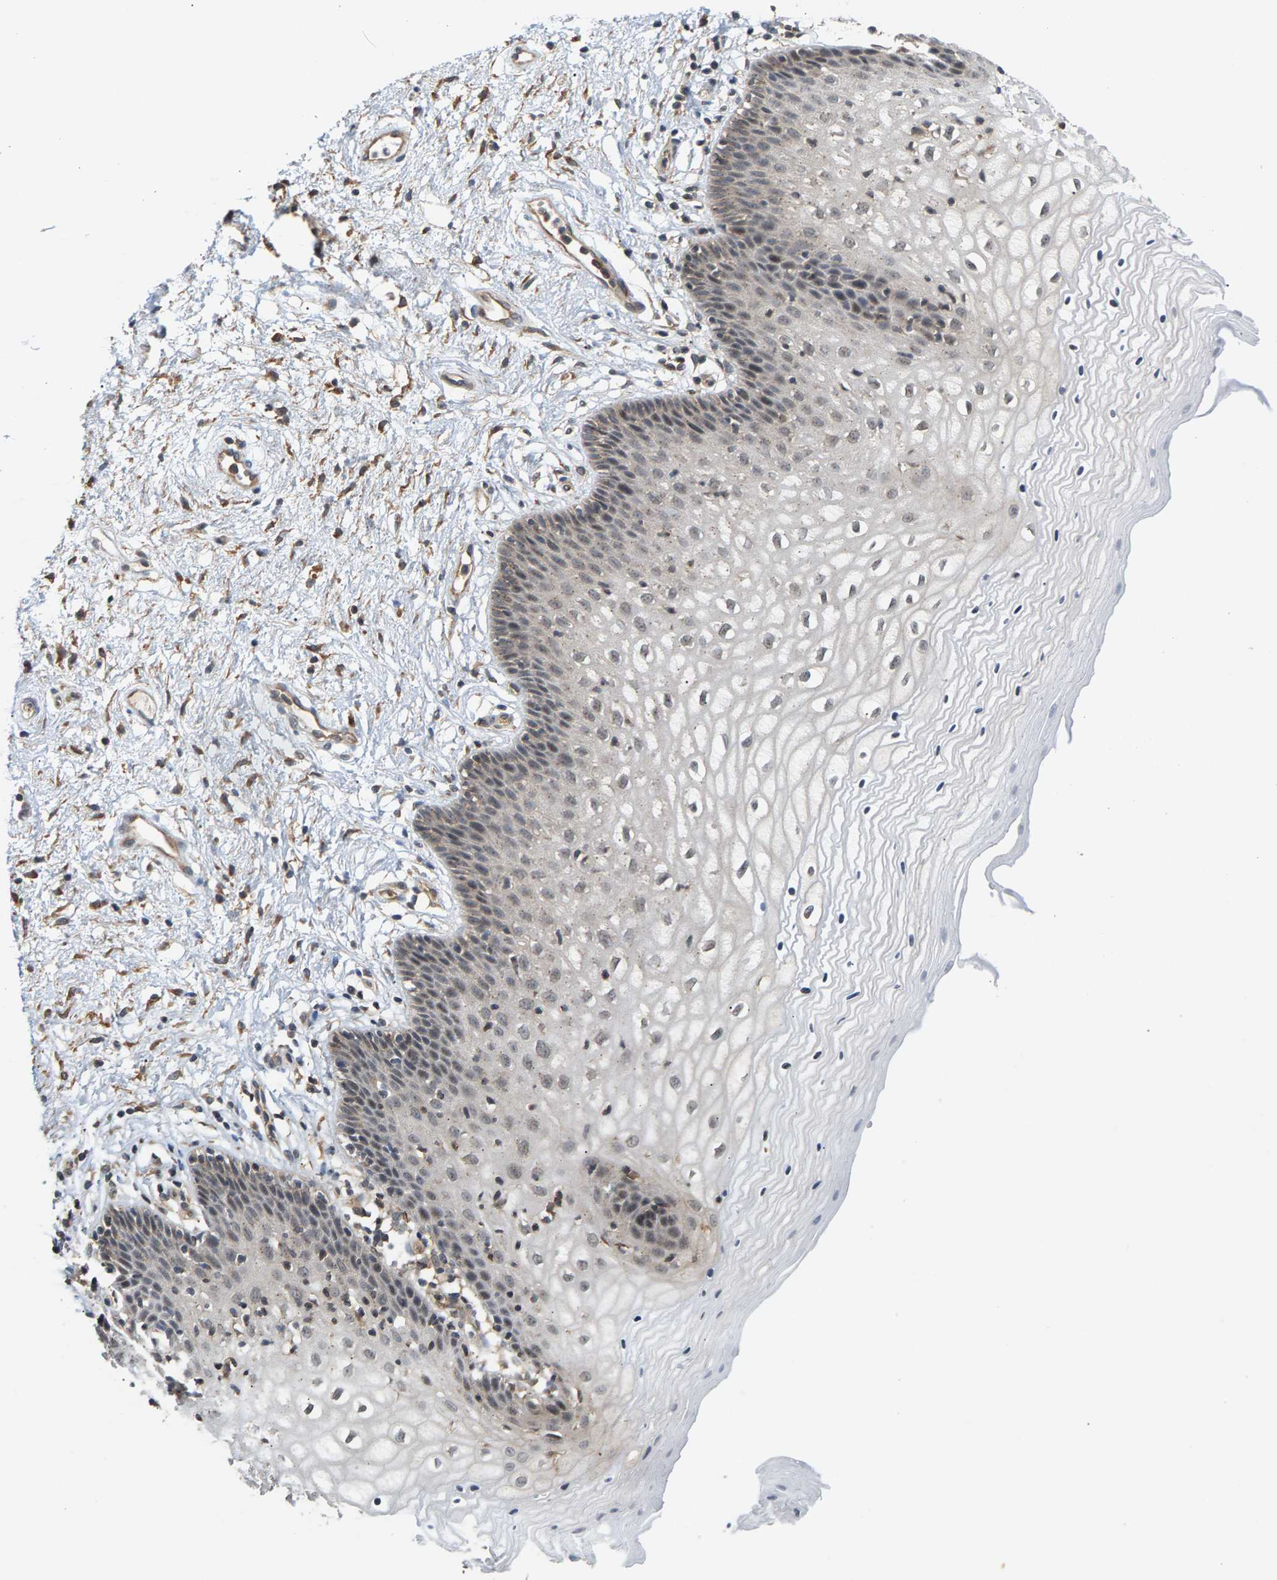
{"staining": {"intensity": "moderate", "quantity": "<25%", "location": "cytoplasmic/membranous"}, "tissue": "vagina", "cell_type": "Squamous epithelial cells", "image_type": "normal", "snomed": [{"axis": "morphology", "description": "Normal tissue, NOS"}, {"axis": "topography", "description": "Vagina"}], "caption": "IHC image of benign vagina: vagina stained using IHC displays low levels of moderate protein expression localized specifically in the cytoplasmic/membranous of squamous epithelial cells, appearing as a cytoplasmic/membranous brown color.", "gene": "MAP2K5", "patient": {"sex": "female", "age": 34}}